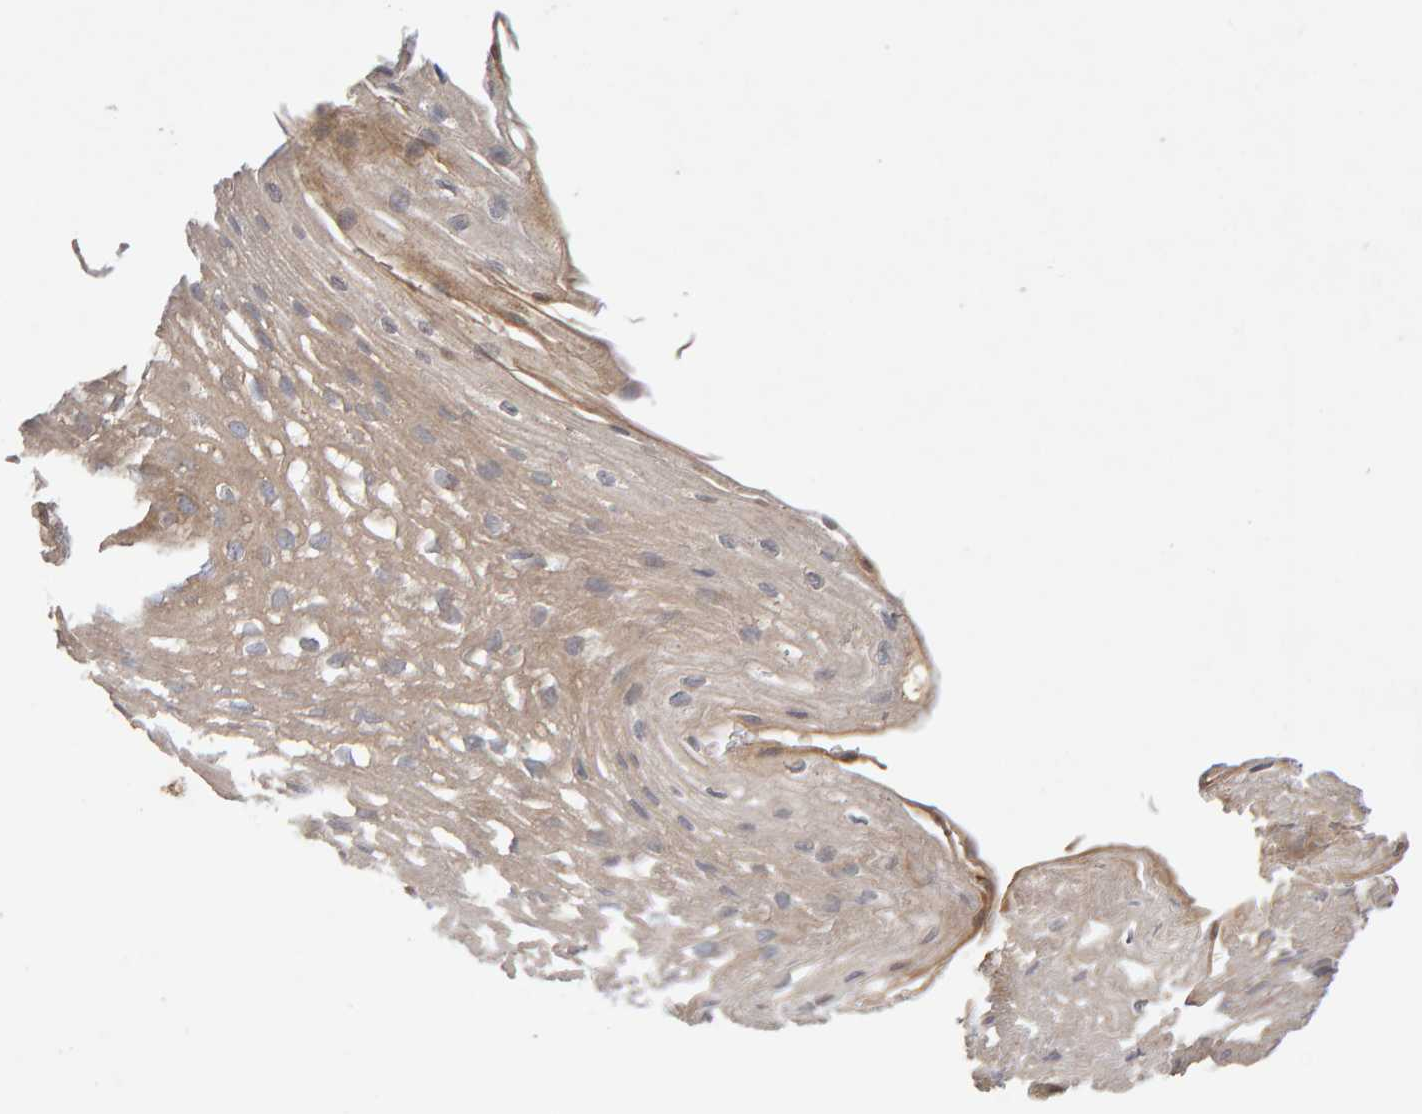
{"staining": {"intensity": "weak", "quantity": ">75%", "location": "cytoplasmic/membranous"}, "tissue": "esophagus", "cell_type": "Squamous epithelial cells", "image_type": "normal", "snomed": [{"axis": "morphology", "description": "Normal tissue, NOS"}, {"axis": "topography", "description": "Esophagus"}], "caption": "Protein expression analysis of normal esophagus exhibits weak cytoplasmic/membranous positivity in approximately >75% of squamous epithelial cells.", "gene": "RNF19A", "patient": {"sex": "female", "age": 66}}